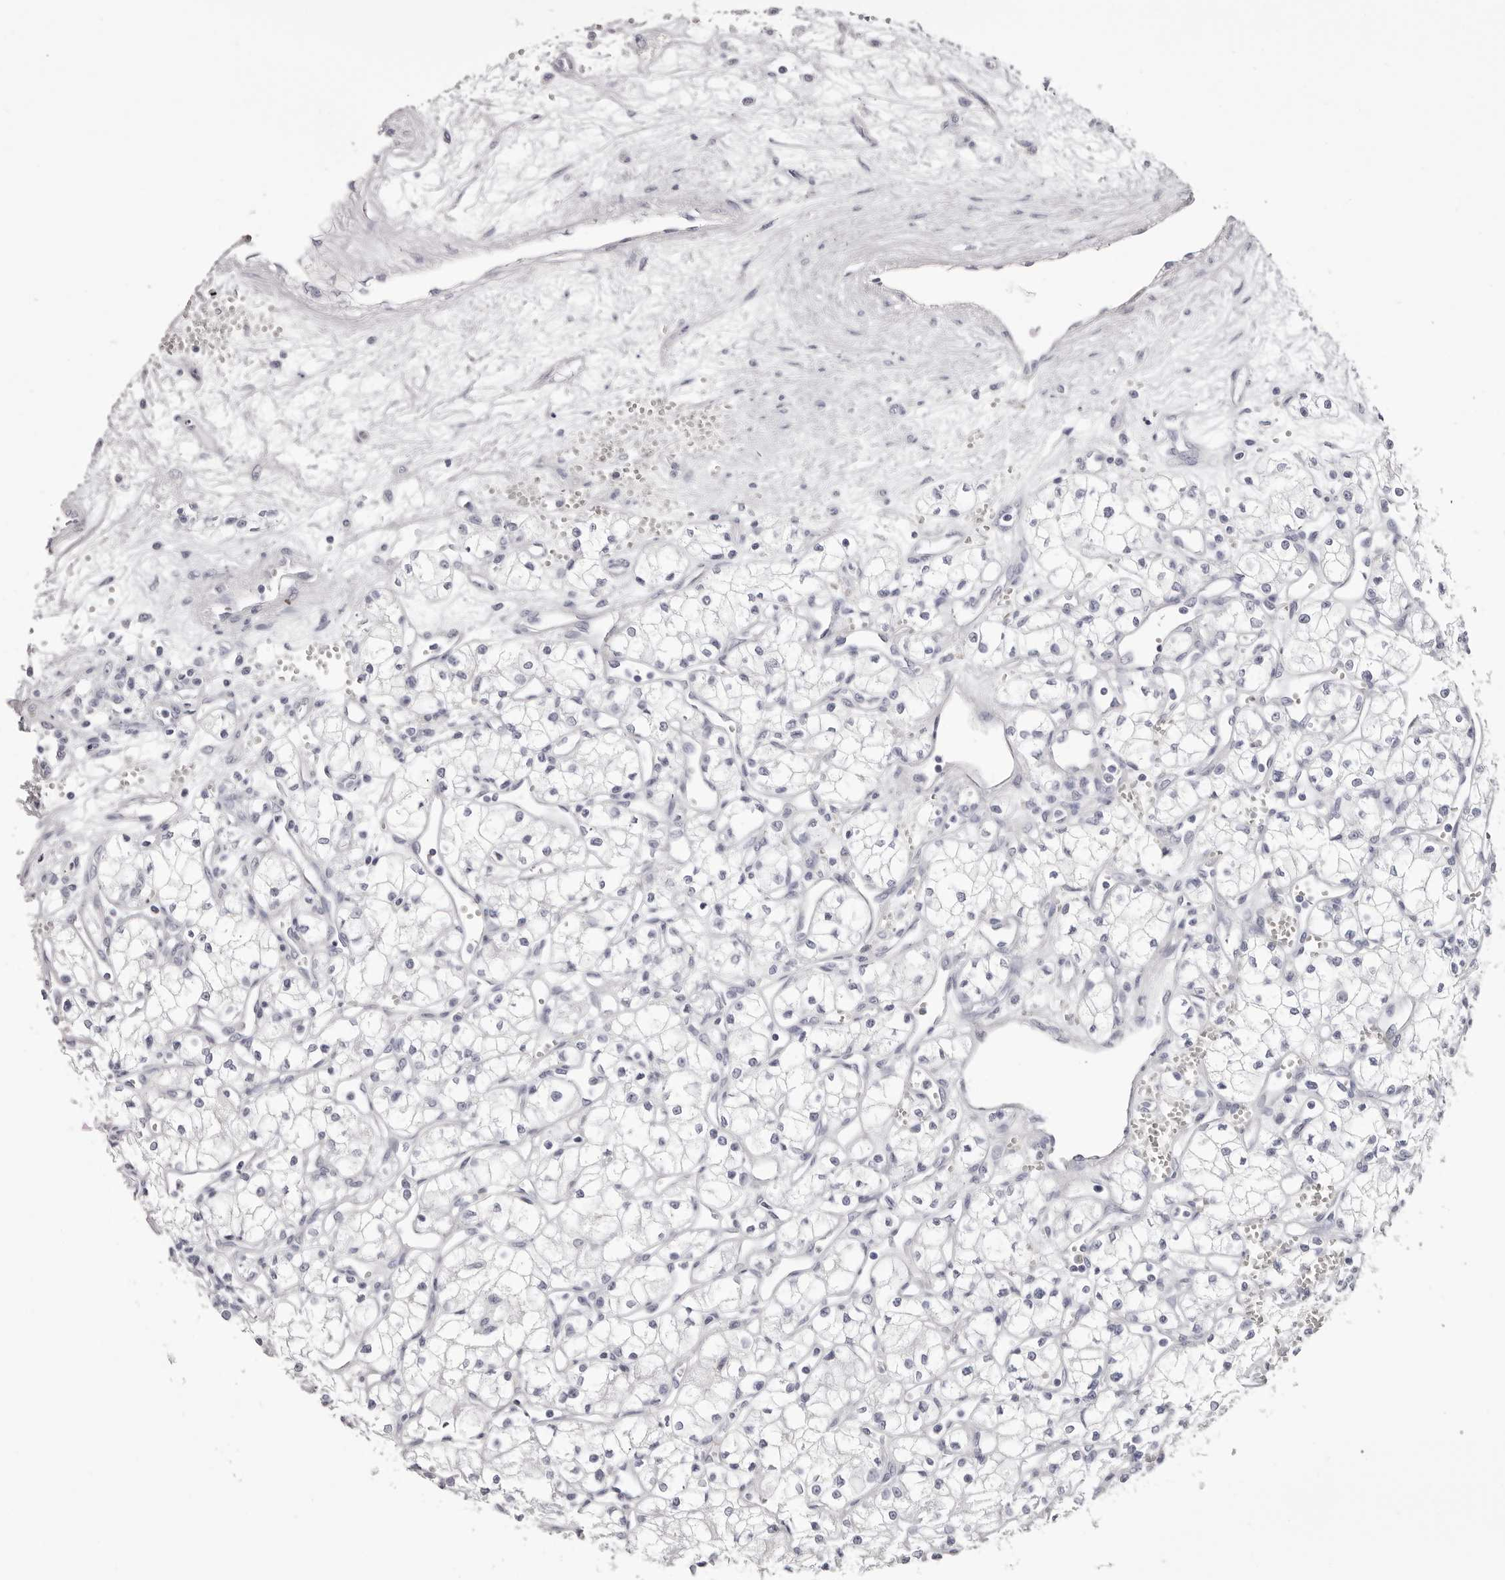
{"staining": {"intensity": "negative", "quantity": "none", "location": "none"}, "tissue": "renal cancer", "cell_type": "Tumor cells", "image_type": "cancer", "snomed": [{"axis": "morphology", "description": "Adenocarcinoma, NOS"}, {"axis": "topography", "description": "Kidney"}], "caption": "The immunohistochemistry (IHC) micrograph has no significant expression in tumor cells of renal adenocarcinoma tissue.", "gene": "LPO", "patient": {"sex": "male", "age": 59}}